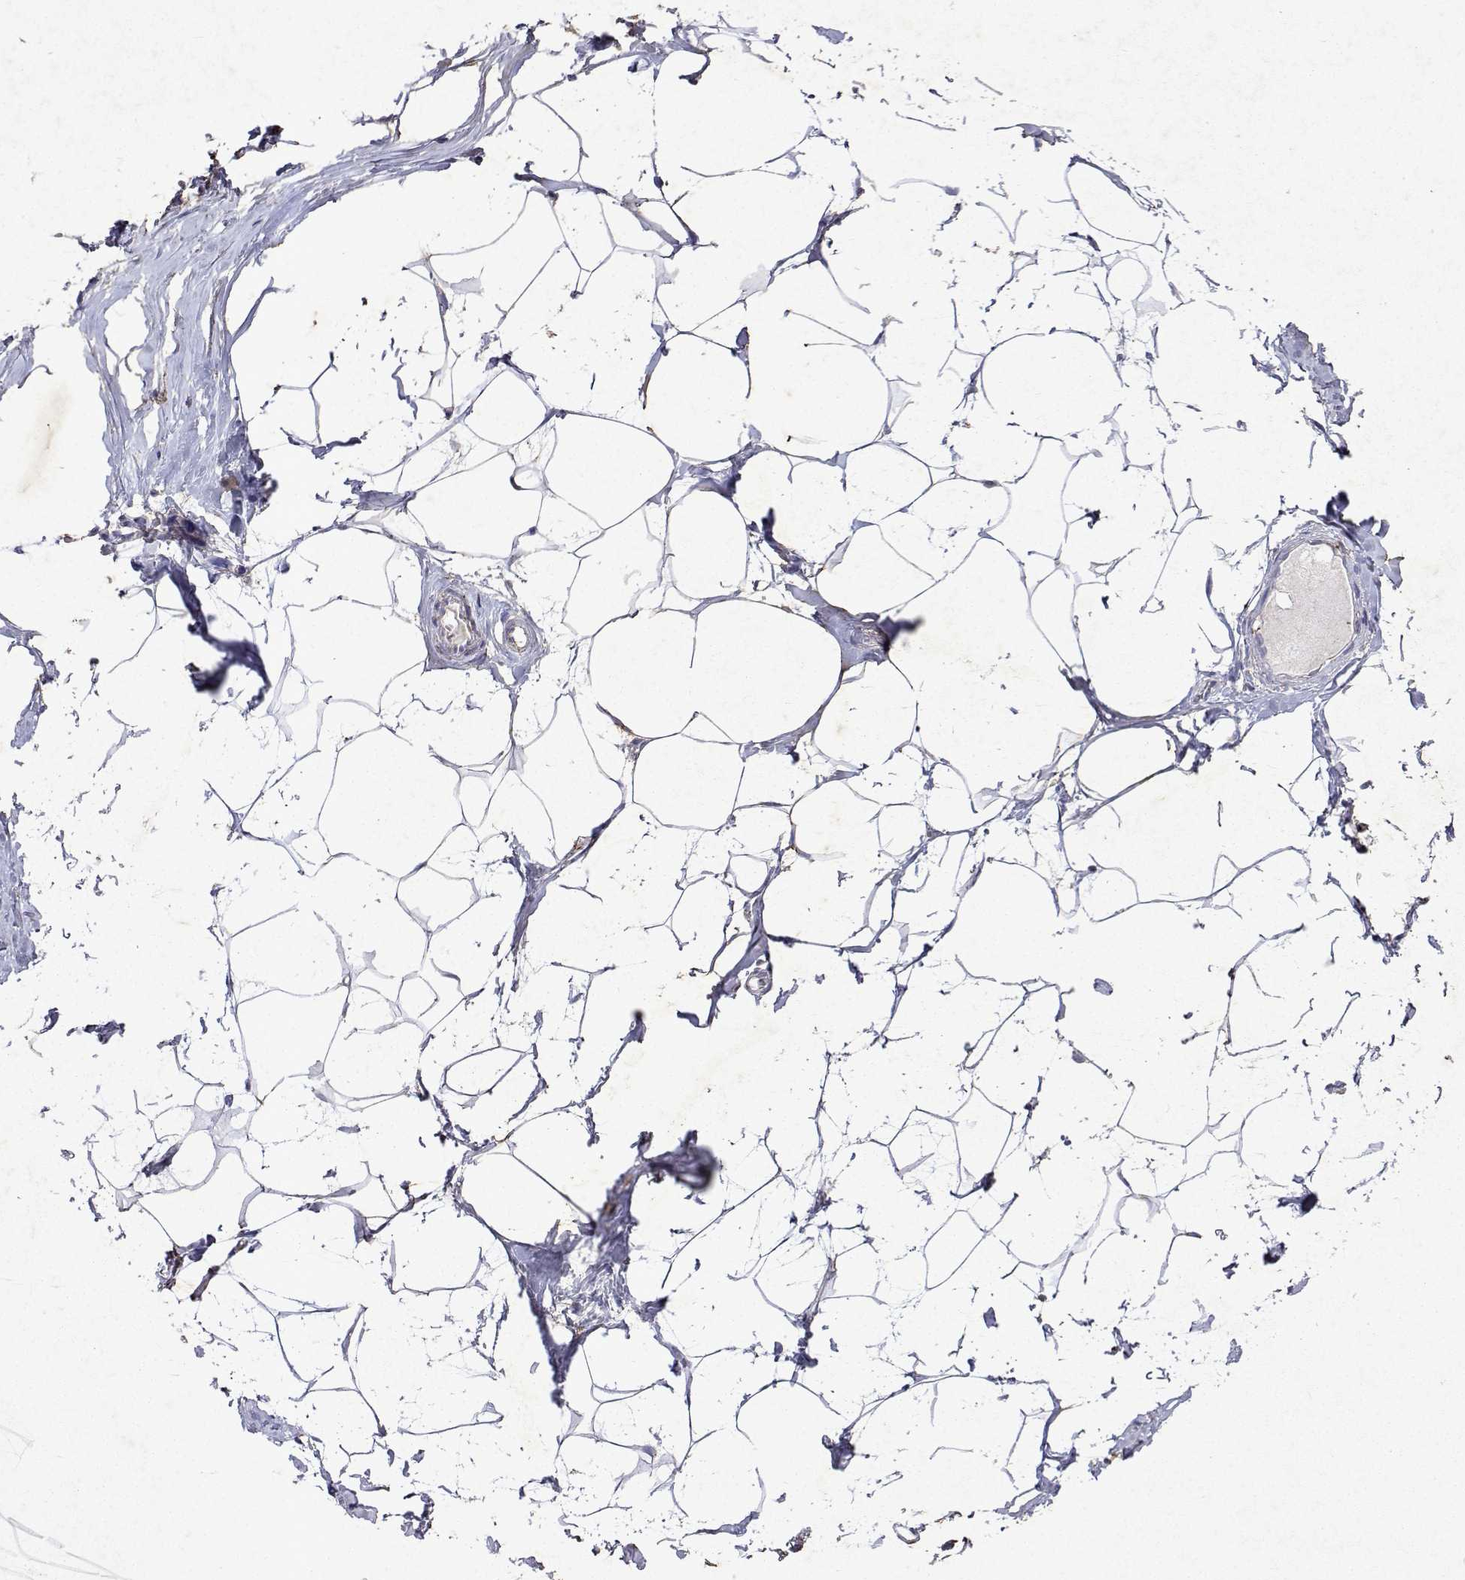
{"staining": {"intensity": "negative", "quantity": "none", "location": "none"}, "tissue": "breast", "cell_type": "Adipocytes", "image_type": "normal", "snomed": [{"axis": "morphology", "description": "Normal tissue, NOS"}, {"axis": "topography", "description": "Breast"}], "caption": "The immunohistochemistry (IHC) image has no significant expression in adipocytes of breast. (DAB immunohistochemistry visualized using brightfield microscopy, high magnification).", "gene": "DUSP28", "patient": {"sex": "female", "age": 32}}